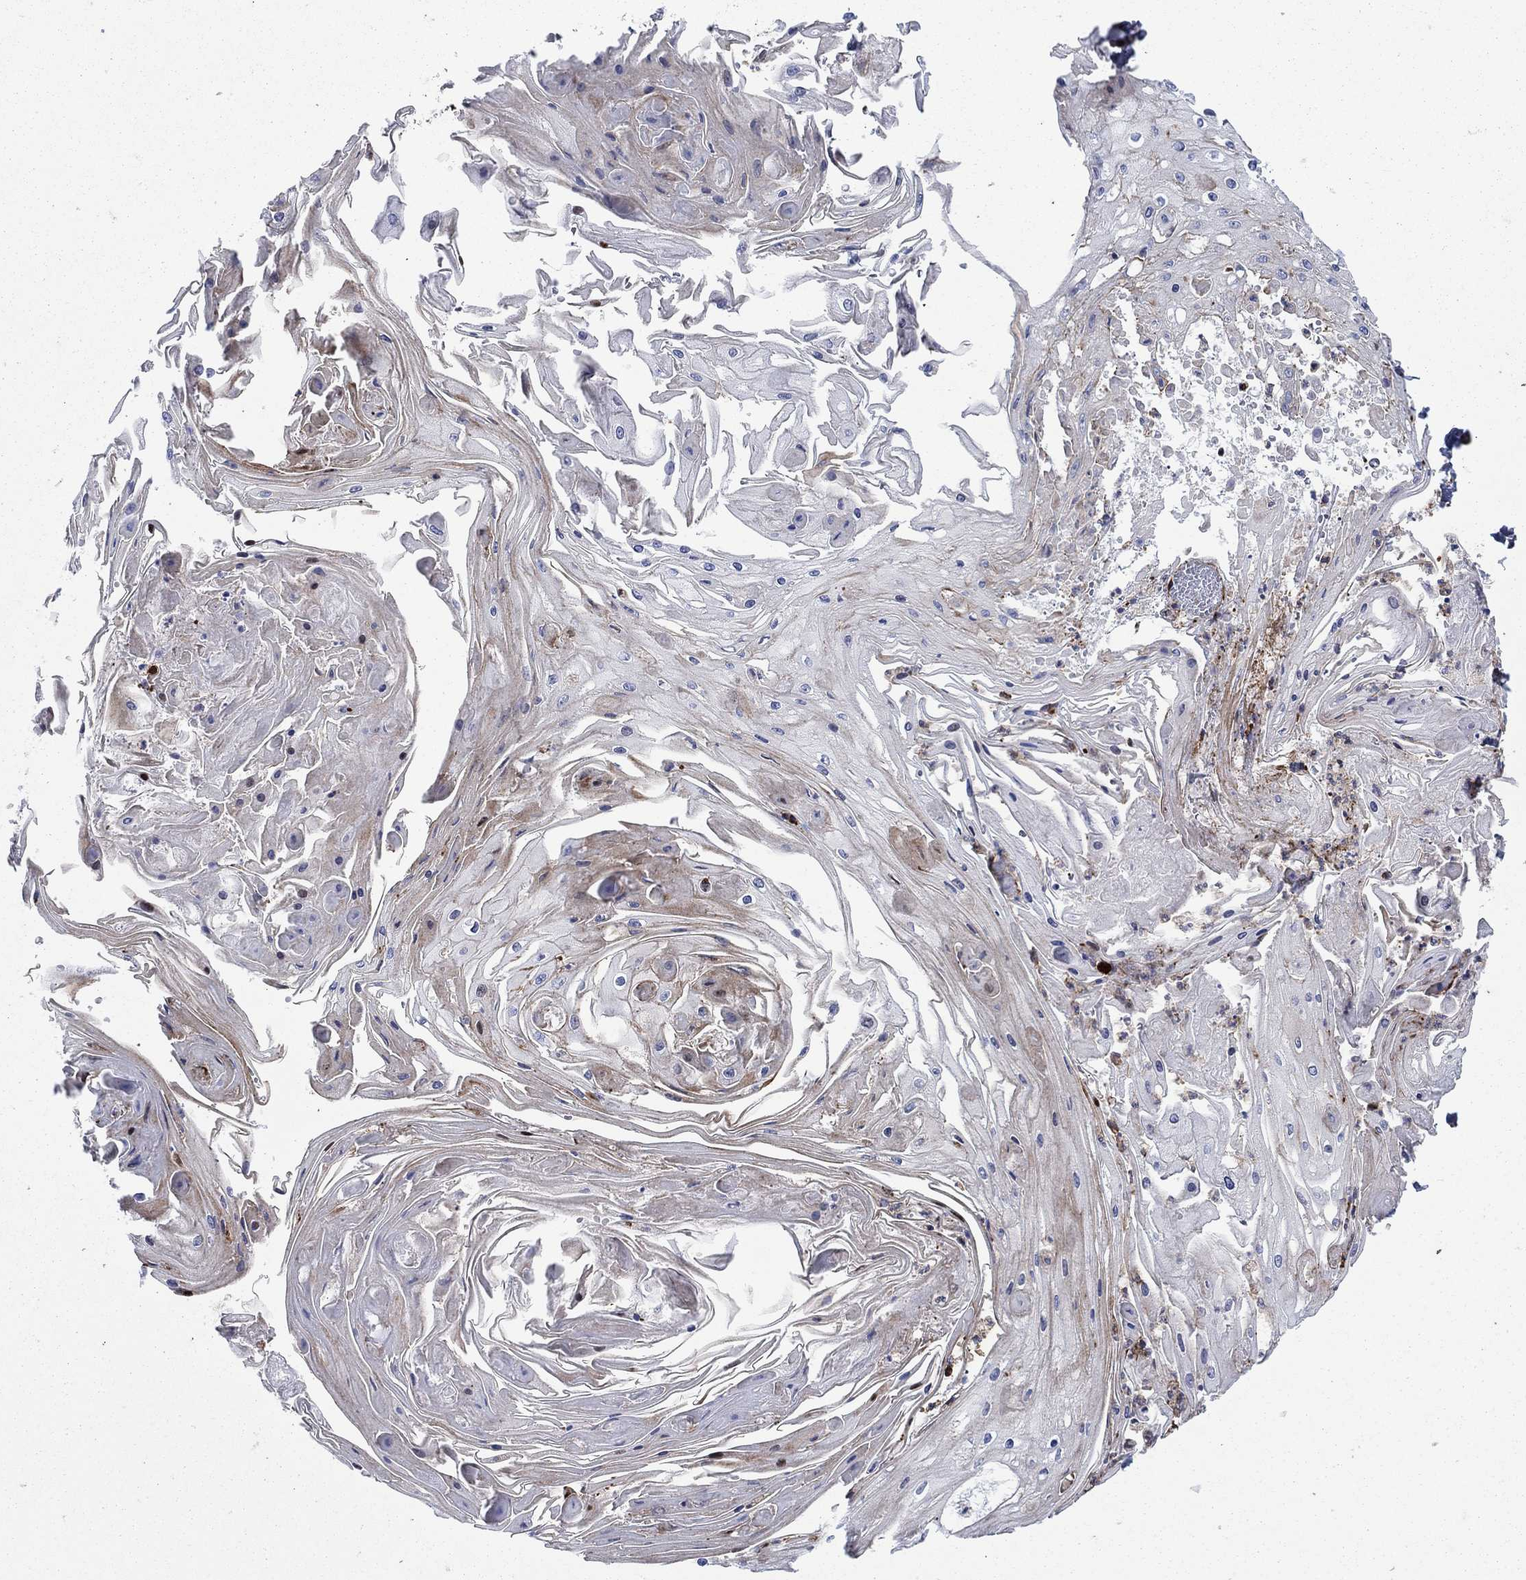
{"staining": {"intensity": "weak", "quantity": "<25%", "location": "cytoplasmic/membranous"}, "tissue": "skin cancer", "cell_type": "Tumor cells", "image_type": "cancer", "snomed": [{"axis": "morphology", "description": "Squamous cell carcinoma, NOS"}, {"axis": "topography", "description": "Skin"}], "caption": "Photomicrograph shows no protein positivity in tumor cells of skin cancer (squamous cell carcinoma) tissue.", "gene": "PAG1", "patient": {"sex": "male", "age": 70}}